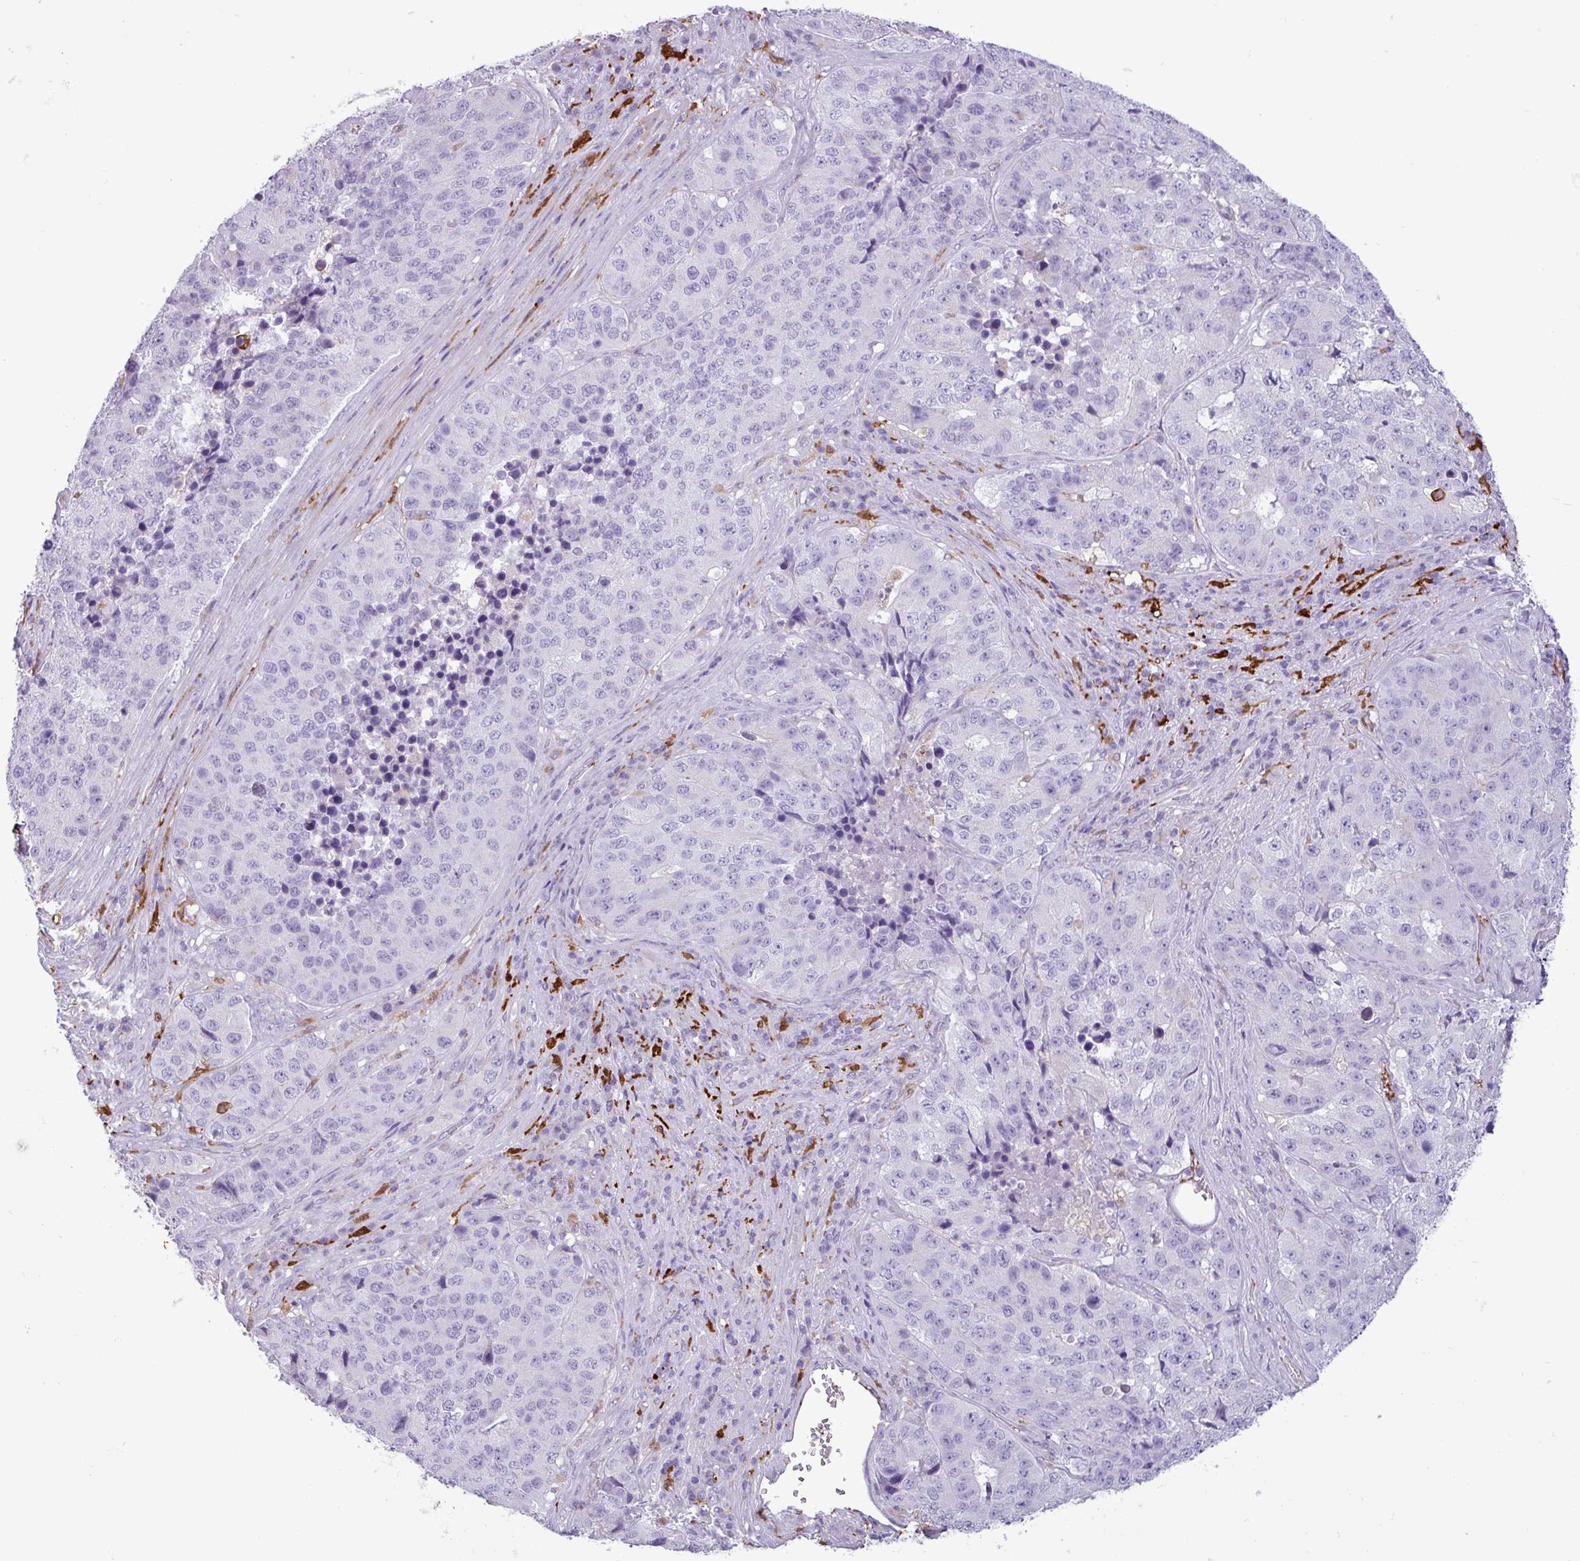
{"staining": {"intensity": "negative", "quantity": "none", "location": "none"}, "tissue": "stomach cancer", "cell_type": "Tumor cells", "image_type": "cancer", "snomed": [{"axis": "morphology", "description": "Adenocarcinoma, NOS"}, {"axis": "topography", "description": "Stomach"}], "caption": "This photomicrograph is of stomach cancer (adenocarcinoma) stained with immunohistochemistry to label a protein in brown with the nuclei are counter-stained blue. There is no expression in tumor cells. (DAB (3,3'-diaminobenzidine) IHC, high magnification).", "gene": "TMEM200C", "patient": {"sex": "male", "age": 71}}